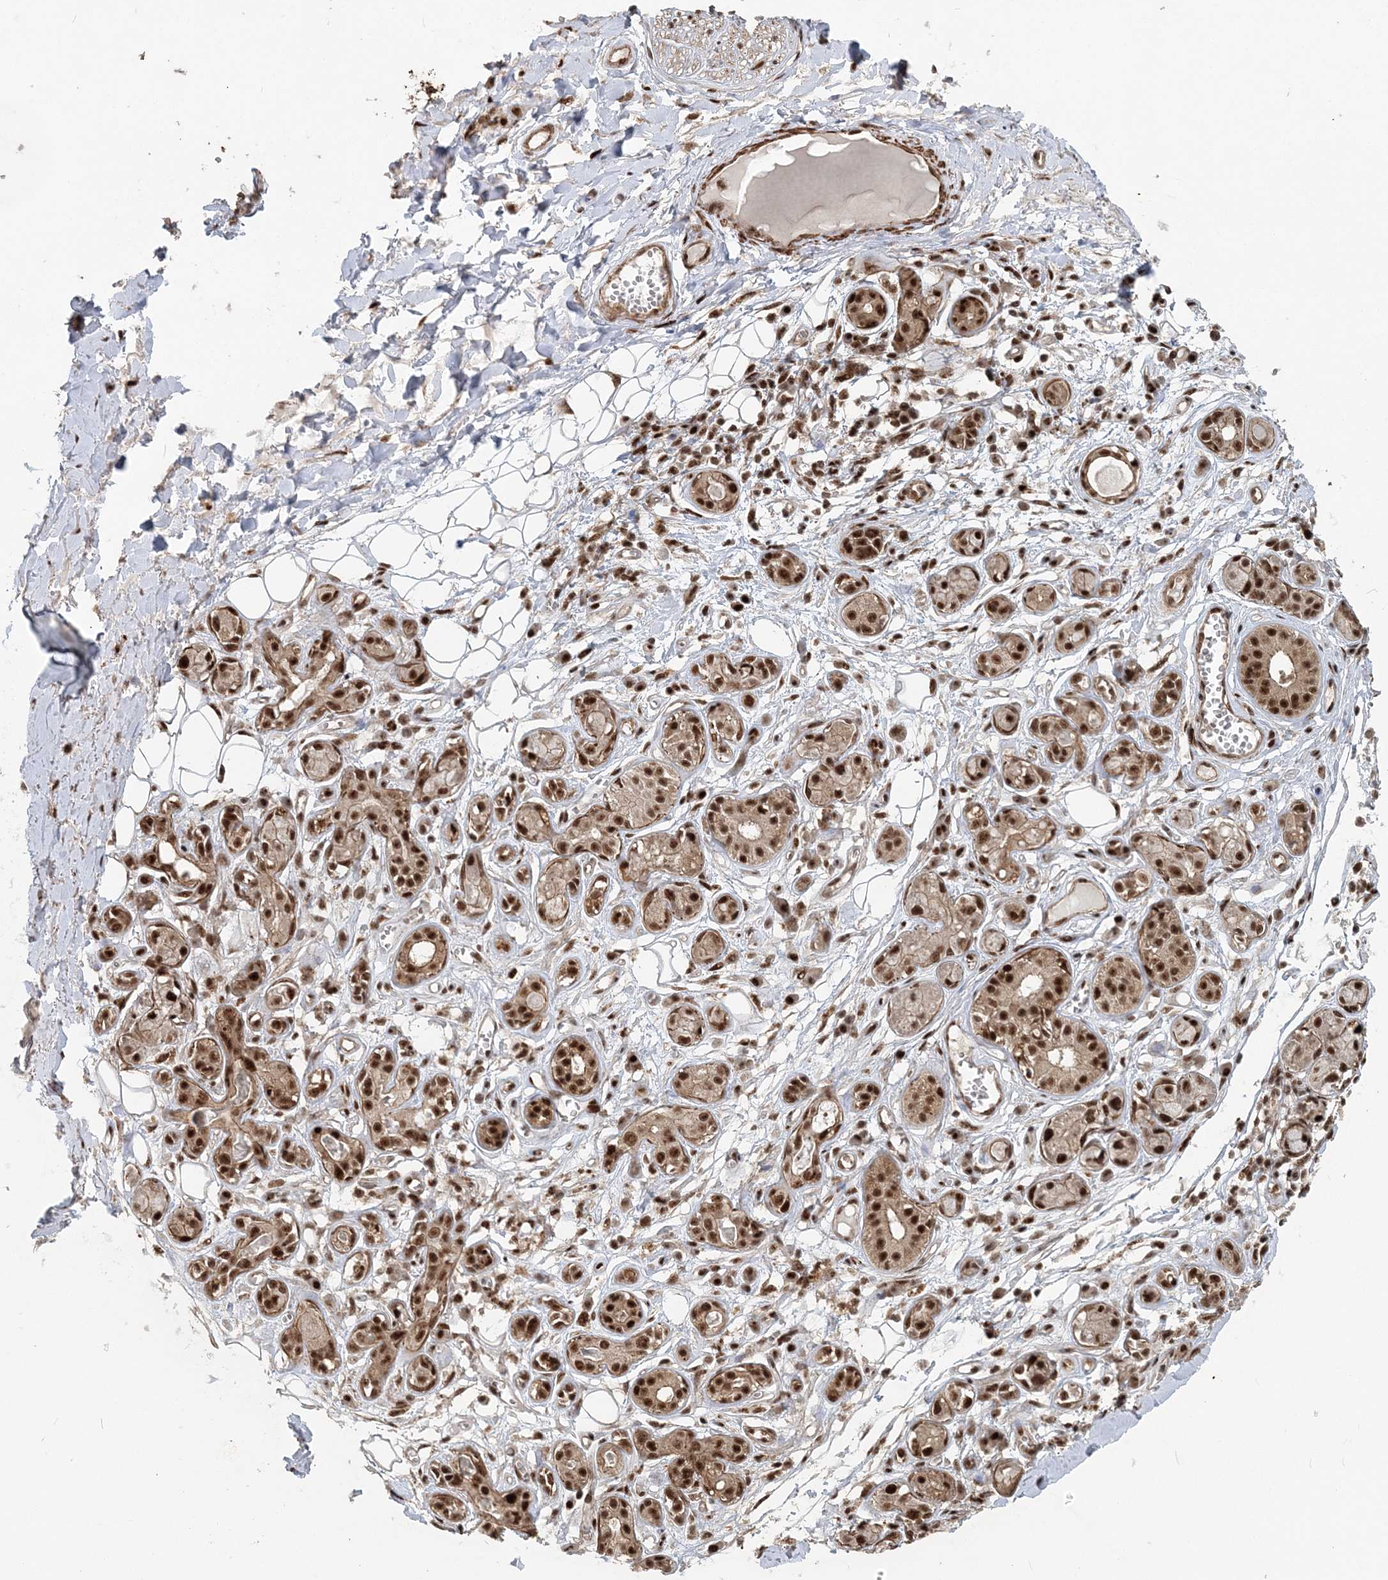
{"staining": {"intensity": "moderate", "quantity": "25%-75%", "location": "nuclear"}, "tissue": "adipose tissue", "cell_type": "Adipocytes", "image_type": "normal", "snomed": [{"axis": "morphology", "description": "Normal tissue, NOS"}, {"axis": "morphology", "description": "Inflammation, NOS"}, {"axis": "topography", "description": "Salivary gland"}, {"axis": "topography", "description": "Peripheral nerve tissue"}], "caption": "A histopathology image showing moderate nuclear positivity in about 25%-75% of adipocytes in normal adipose tissue, as visualized by brown immunohistochemical staining.", "gene": "EXOSC8", "patient": {"sex": "female", "age": 75}}